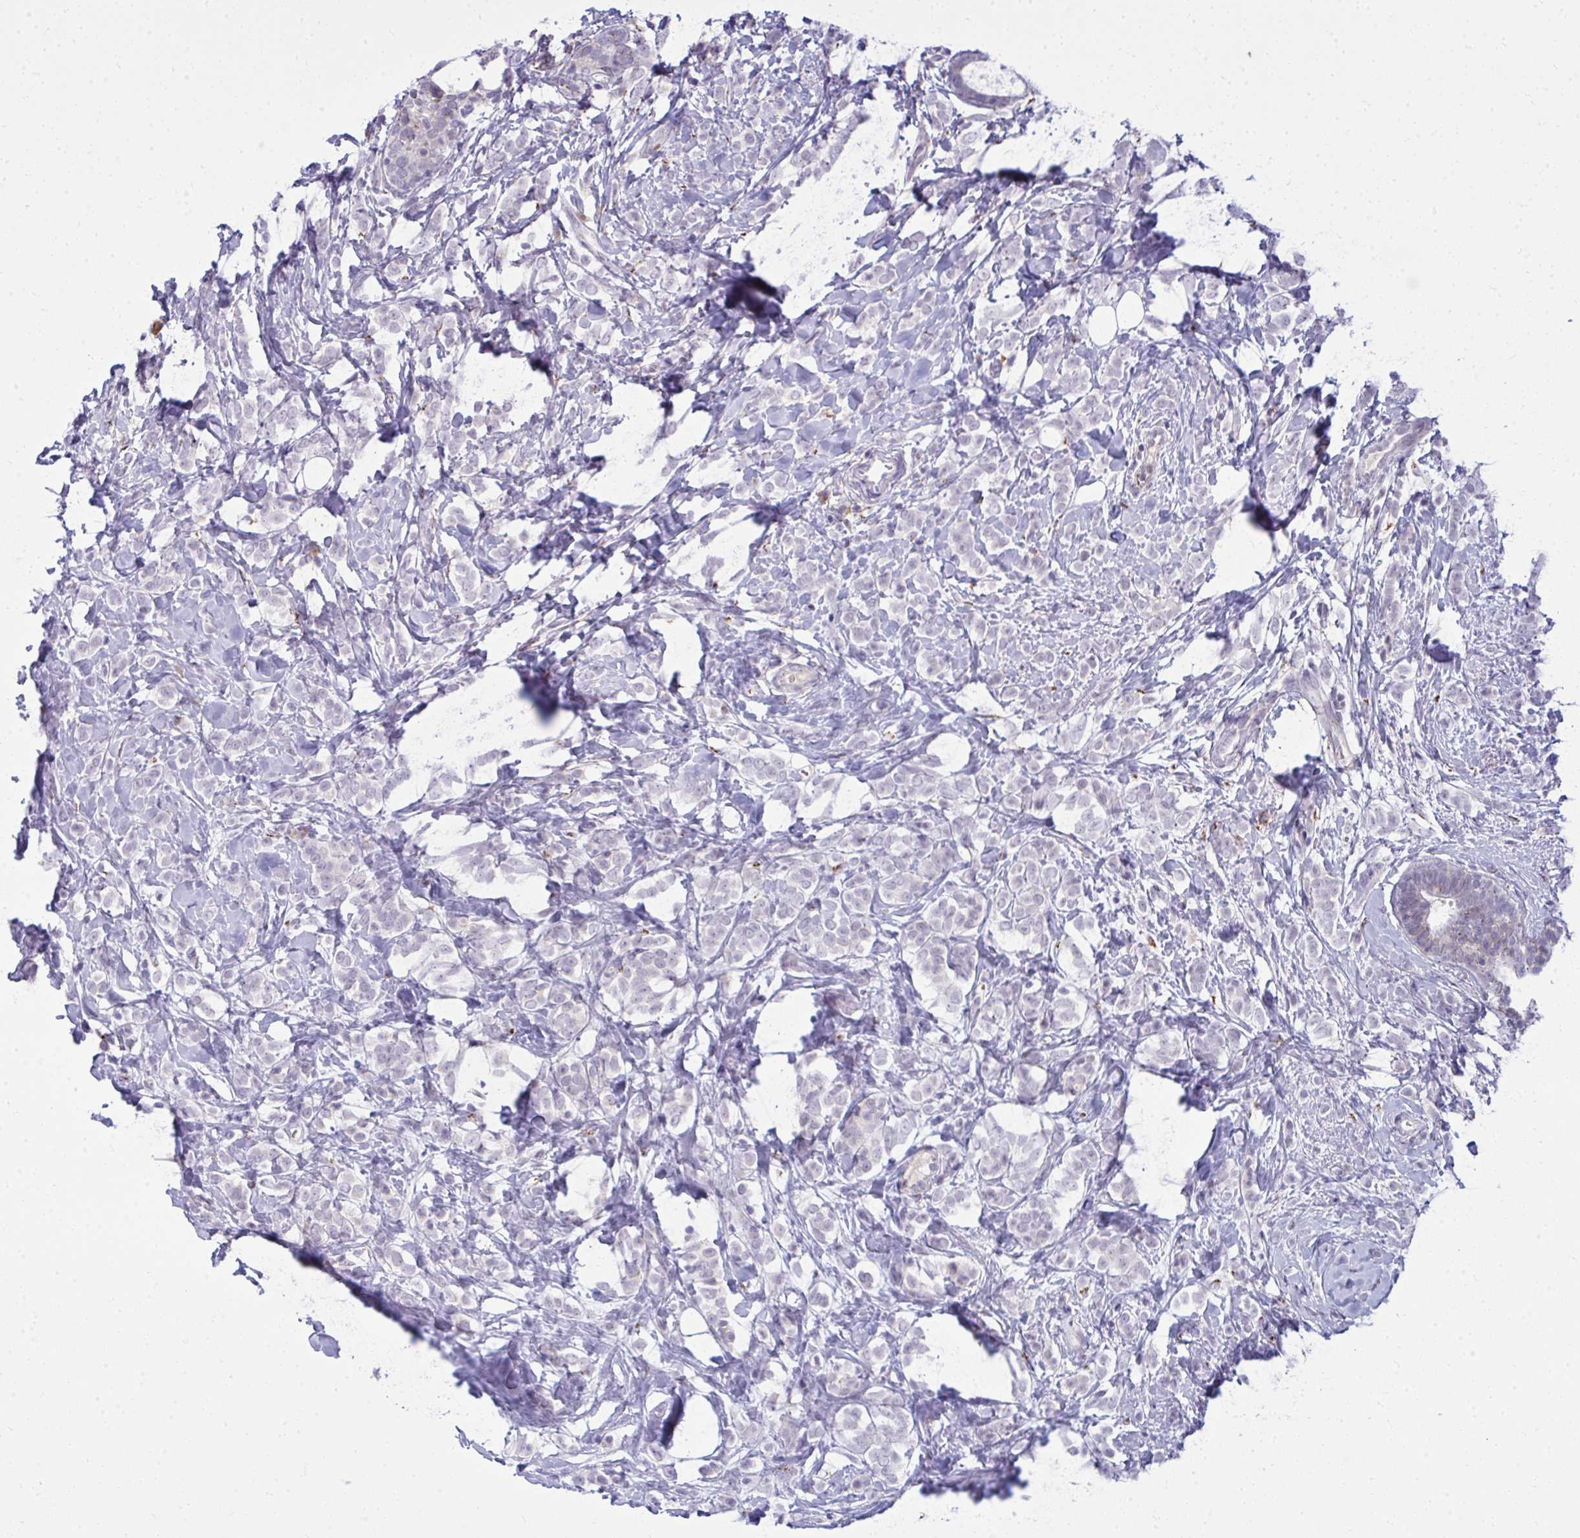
{"staining": {"intensity": "negative", "quantity": "none", "location": "none"}, "tissue": "breast cancer", "cell_type": "Tumor cells", "image_type": "cancer", "snomed": [{"axis": "morphology", "description": "Lobular carcinoma"}, {"axis": "topography", "description": "Breast"}], "caption": "Immunohistochemical staining of breast cancer (lobular carcinoma) displays no significant positivity in tumor cells.", "gene": "DTX4", "patient": {"sex": "female", "age": 49}}